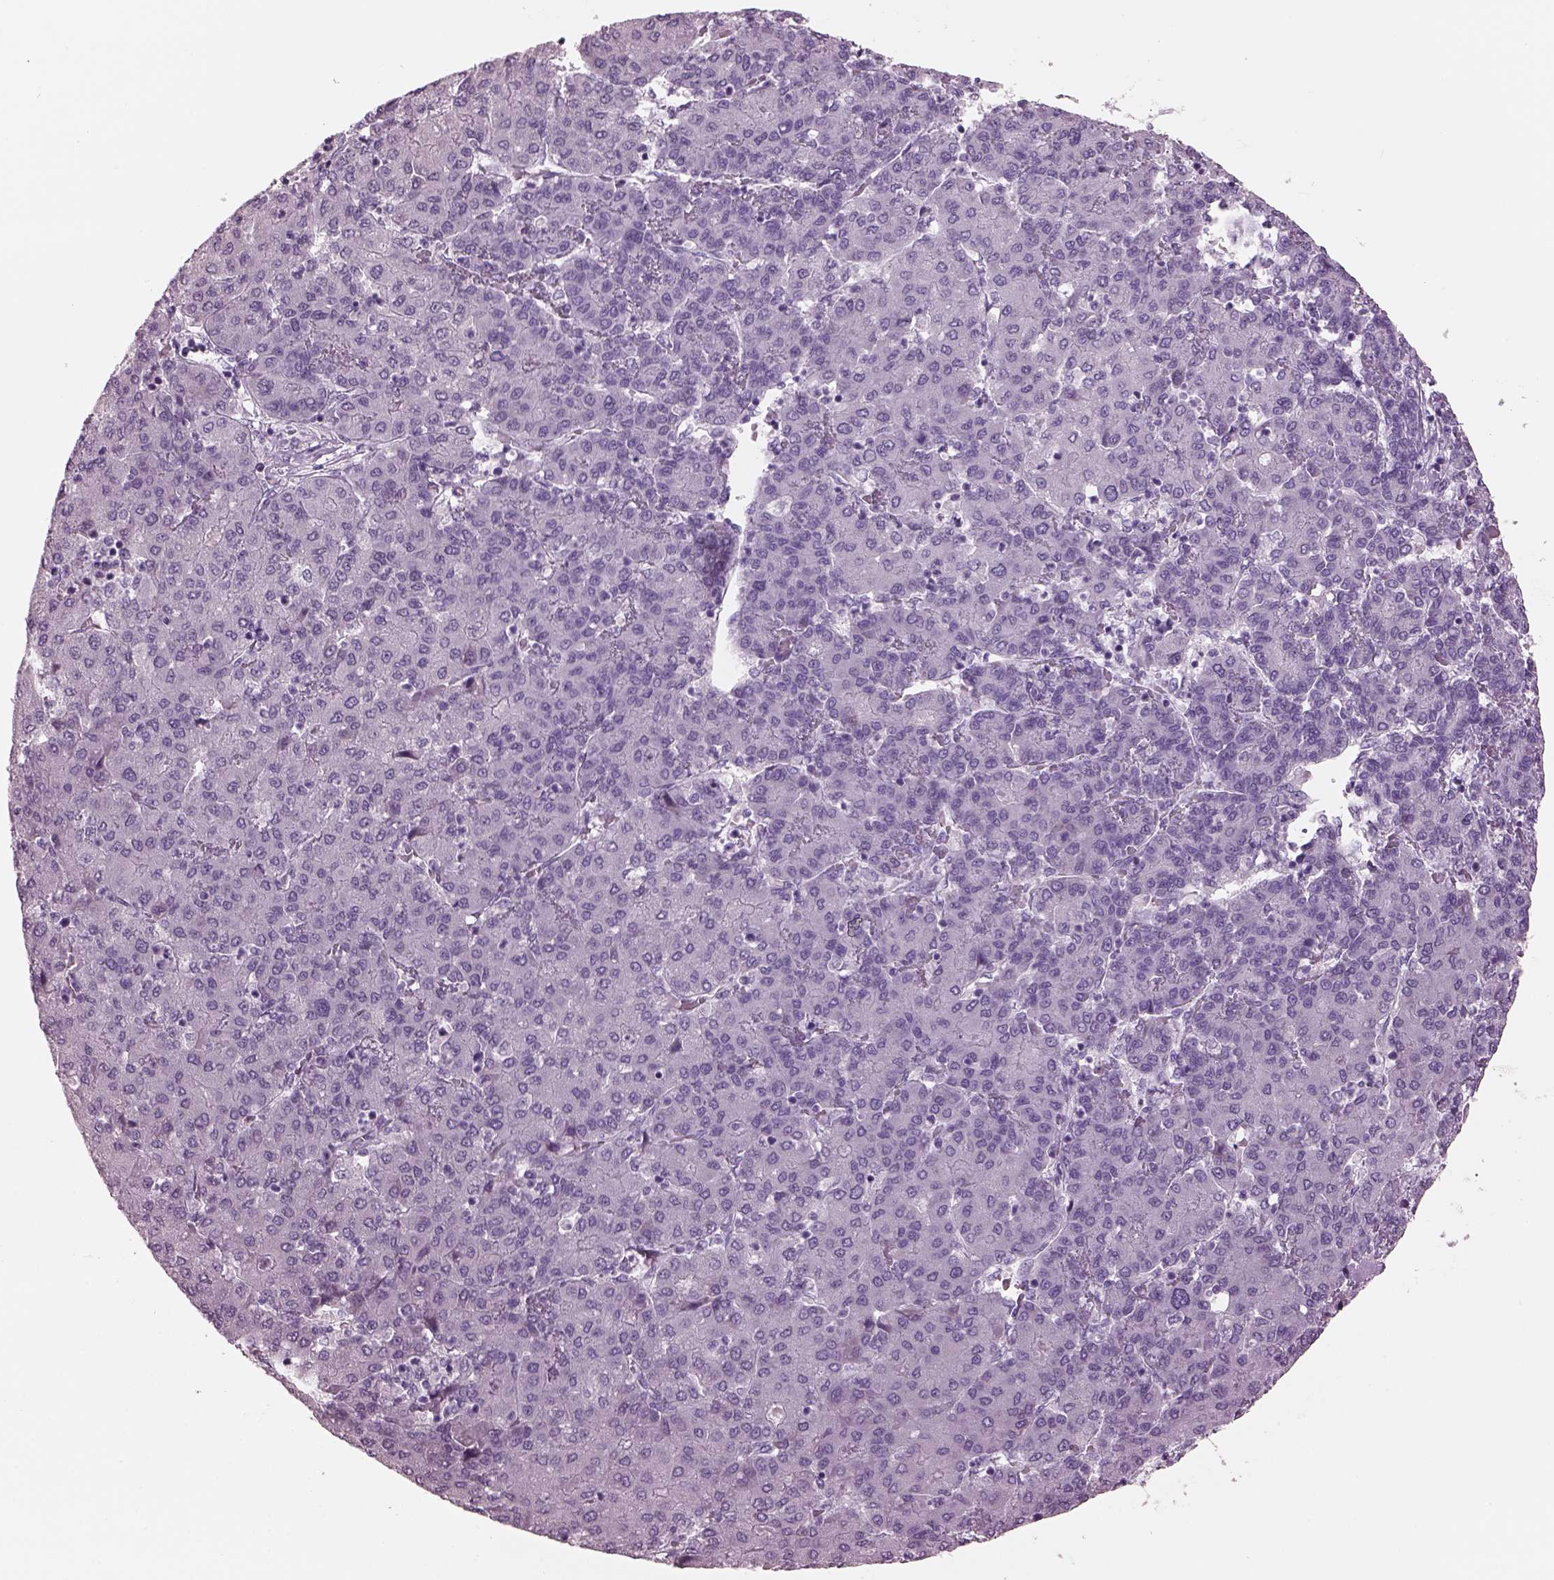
{"staining": {"intensity": "negative", "quantity": "none", "location": "none"}, "tissue": "liver cancer", "cell_type": "Tumor cells", "image_type": "cancer", "snomed": [{"axis": "morphology", "description": "Carcinoma, Hepatocellular, NOS"}, {"axis": "topography", "description": "Liver"}], "caption": "Image shows no significant protein positivity in tumor cells of liver cancer.", "gene": "CYLC1", "patient": {"sex": "male", "age": 65}}